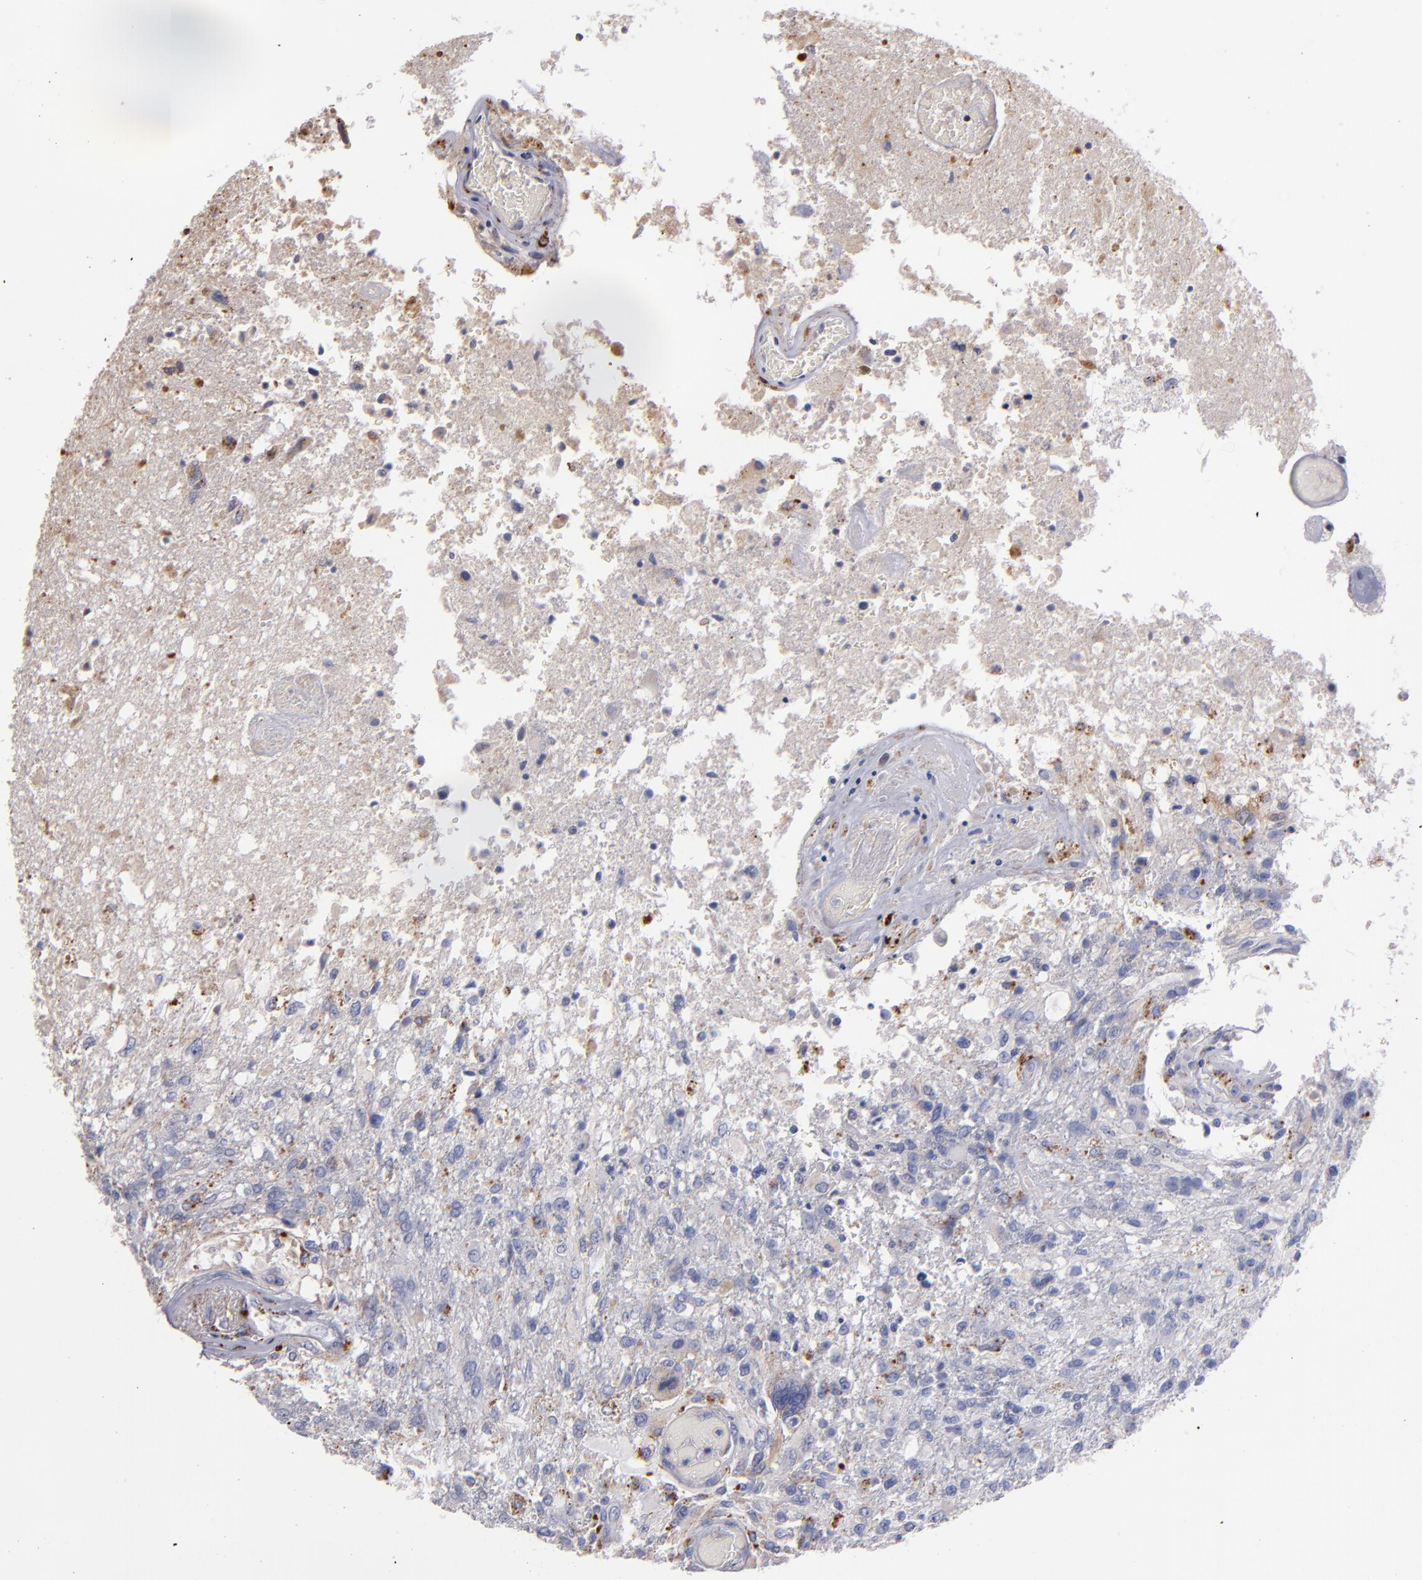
{"staining": {"intensity": "weak", "quantity": "<25%", "location": "cytoplasmic/membranous"}, "tissue": "glioma", "cell_type": "Tumor cells", "image_type": "cancer", "snomed": [{"axis": "morphology", "description": "Glioma, malignant, High grade"}, {"axis": "topography", "description": "Cerebral cortex"}], "caption": "There is no significant staining in tumor cells of glioma.", "gene": "TRAF1", "patient": {"sex": "male", "age": 79}}